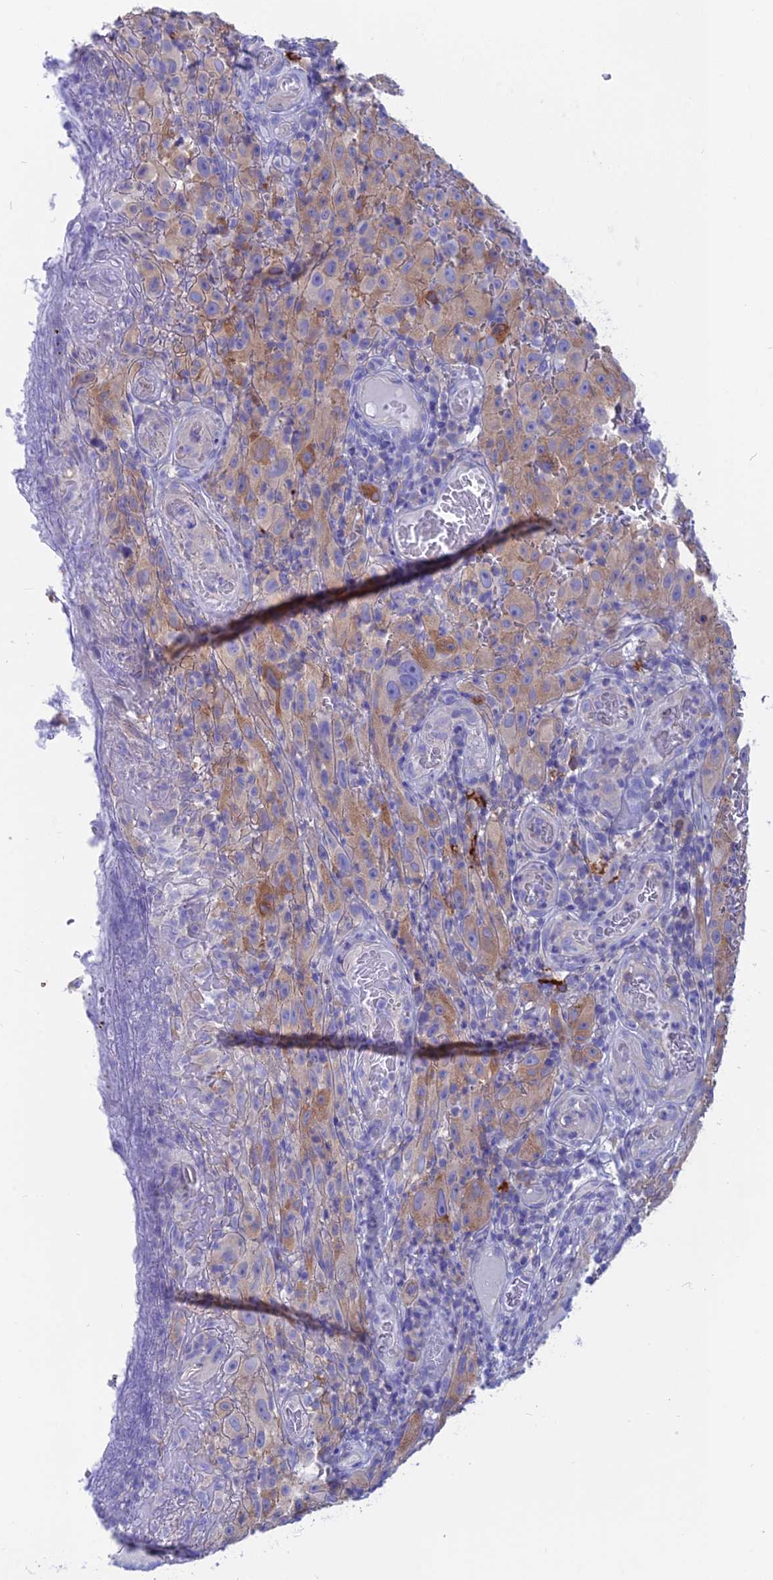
{"staining": {"intensity": "weak", "quantity": "25%-75%", "location": "cytoplasmic/membranous"}, "tissue": "melanoma", "cell_type": "Tumor cells", "image_type": "cancer", "snomed": [{"axis": "morphology", "description": "Malignant melanoma, NOS"}, {"axis": "topography", "description": "Skin"}], "caption": "Immunohistochemistry (IHC) staining of melanoma, which displays low levels of weak cytoplasmic/membranous expression in approximately 25%-75% of tumor cells indicating weak cytoplasmic/membranous protein expression. The staining was performed using DAB (3,3'-diaminobenzidine) (brown) for protein detection and nuclei were counterstained in hematoxylin (blue).", "gene": "LZTFL1", "patient": {"sex": "female", "age": 82}}